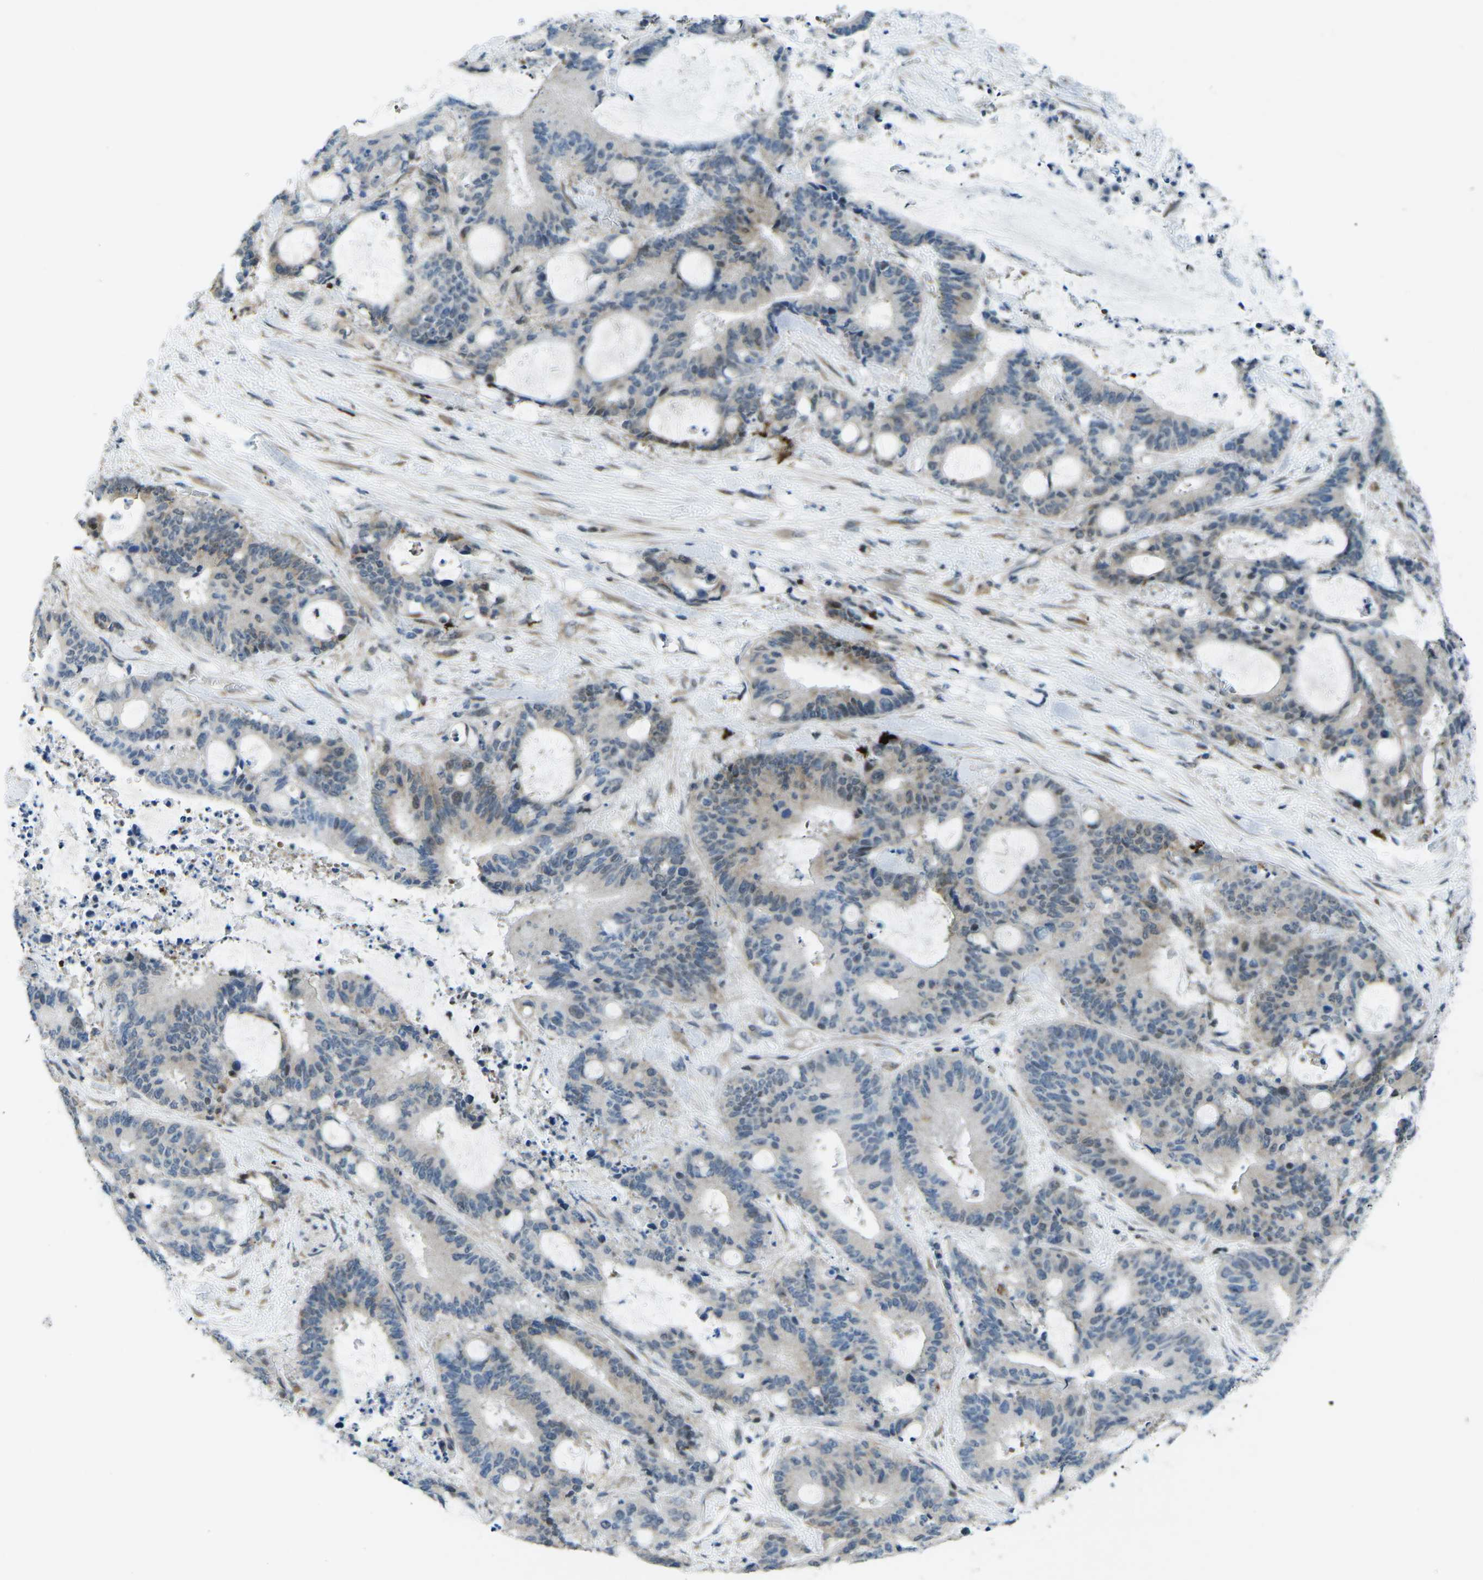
{"staining": {"intensity": "weak", "quantity": "25%-75%", "location": "cytoplasmic/membranous,nuclear"}, "tissue": "liver cancer", "cell_type": "Tumor cells", "image_type": "cancer", "snomed": [{"axis": "morphology", "description": "Normal tissue, NOS"}, {"axis": "morphology", "description": "Cholangiocarcinoma"}, {"axis": "topography", "description": "Liver"}, {"axis": "topography", "description": "Peripheral nerve tissue"}], "caption": "Protein expression analysis of human liver cancer (cholangiocarcinoma) reveals weak cytoplasmic/membranous and nuclear positivity in about 25%-75% of tumor cells.", "gene": "MBNL1", "patient": {"sex": "female", "age": 73}}